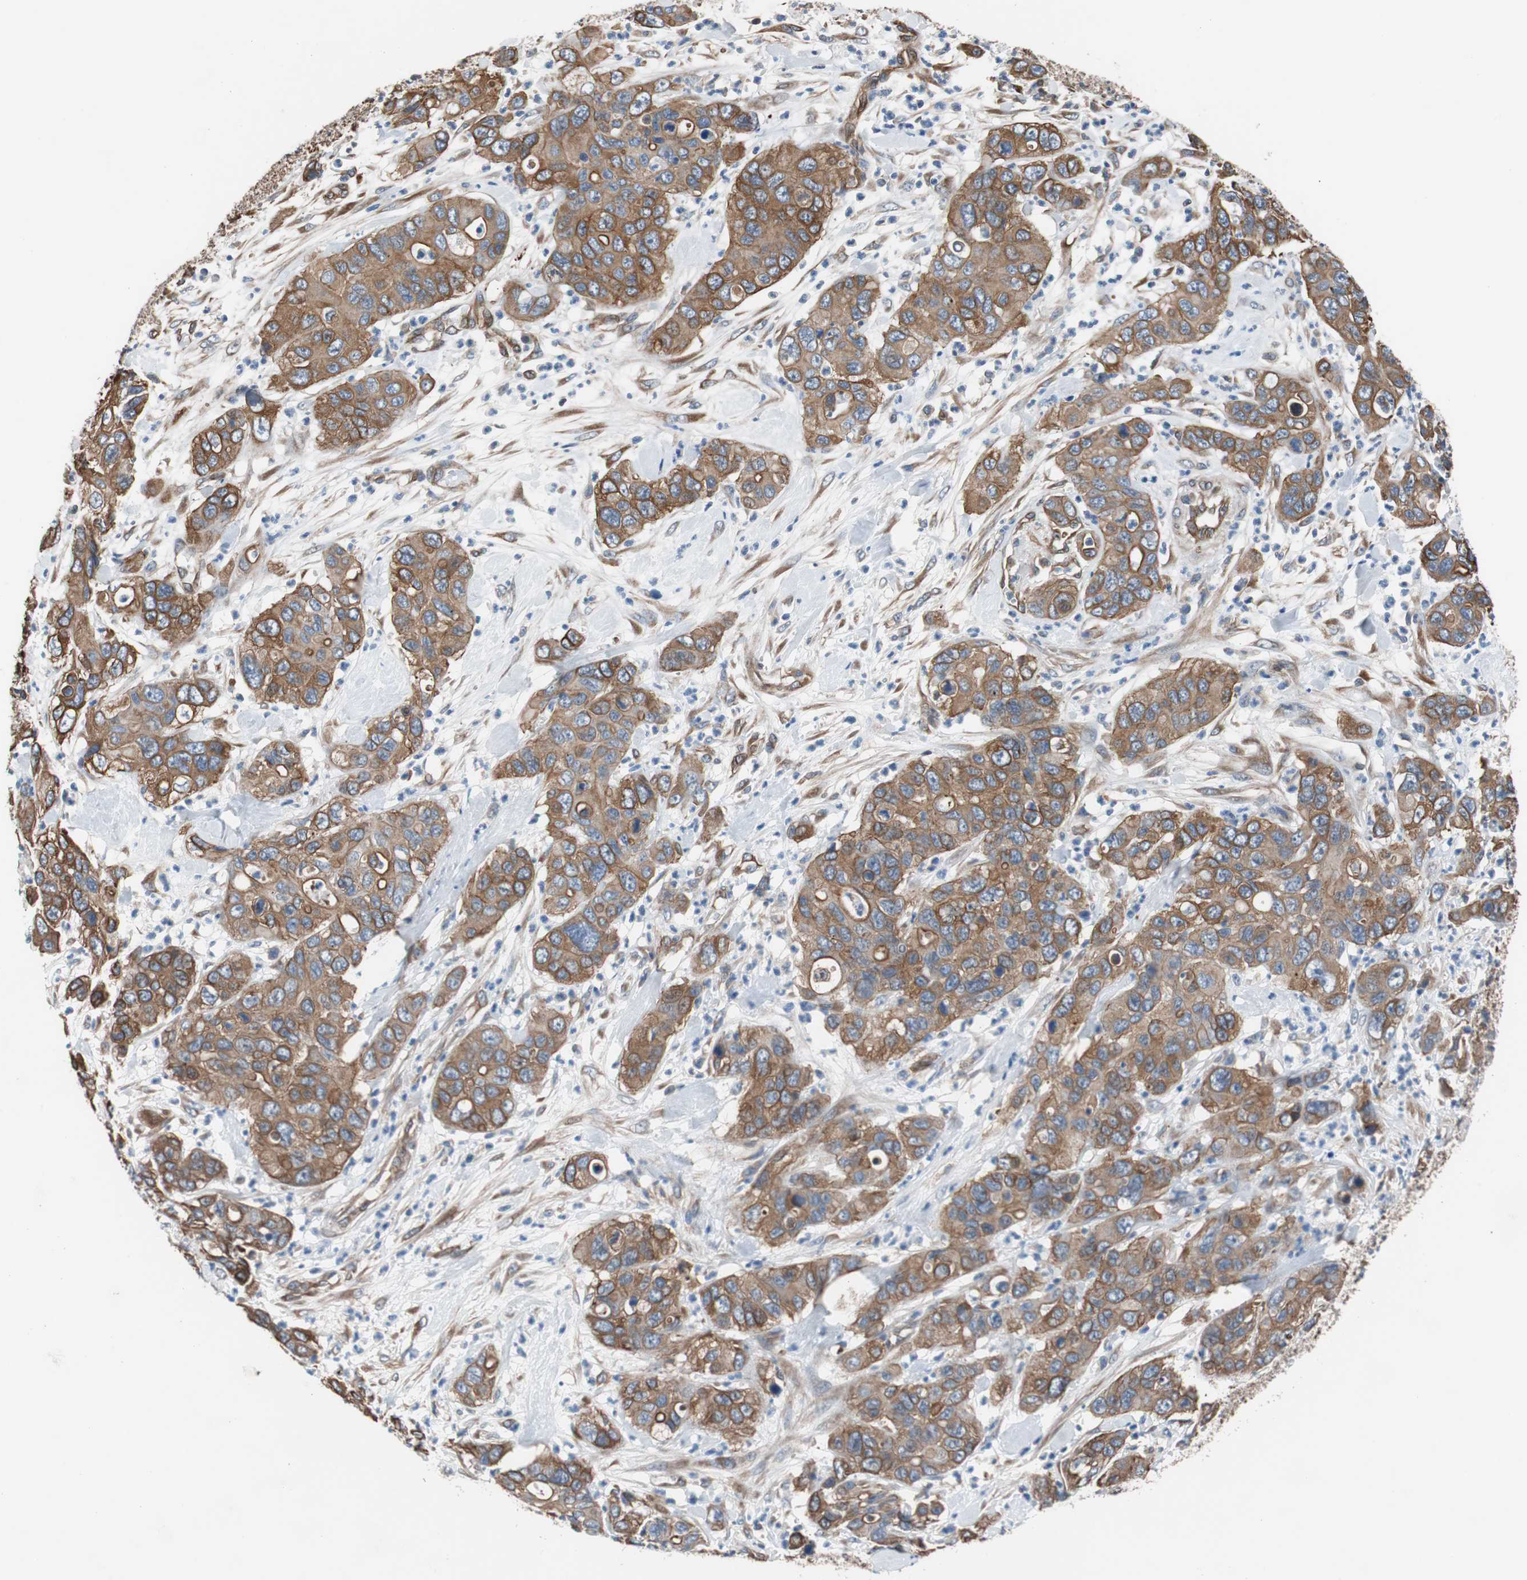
{"staining": {"intensity": "moderate", "quantity": ">75%", "location": "cytoplasmic/membranous"}, "tissue": "pancreatic cancer", "cell_type": "Tumor cells", "image_type": "cancer", "snomed": [{"axis": "morphology", "description": "Adenocarcinoma, NOS"}, {"axis": "topography", "description": "Pancreas"}], "caption": "High-power microscopy captured an immunohistochemistry (IHC) histopathology image of pancreatic cancer (adenocarcinoma), revealing moderate cytoplasmic/membranous positivity in about >75% of tumor cells.", "gene": "KIF3B", "patient": {"sex": "female", "age": 71}}